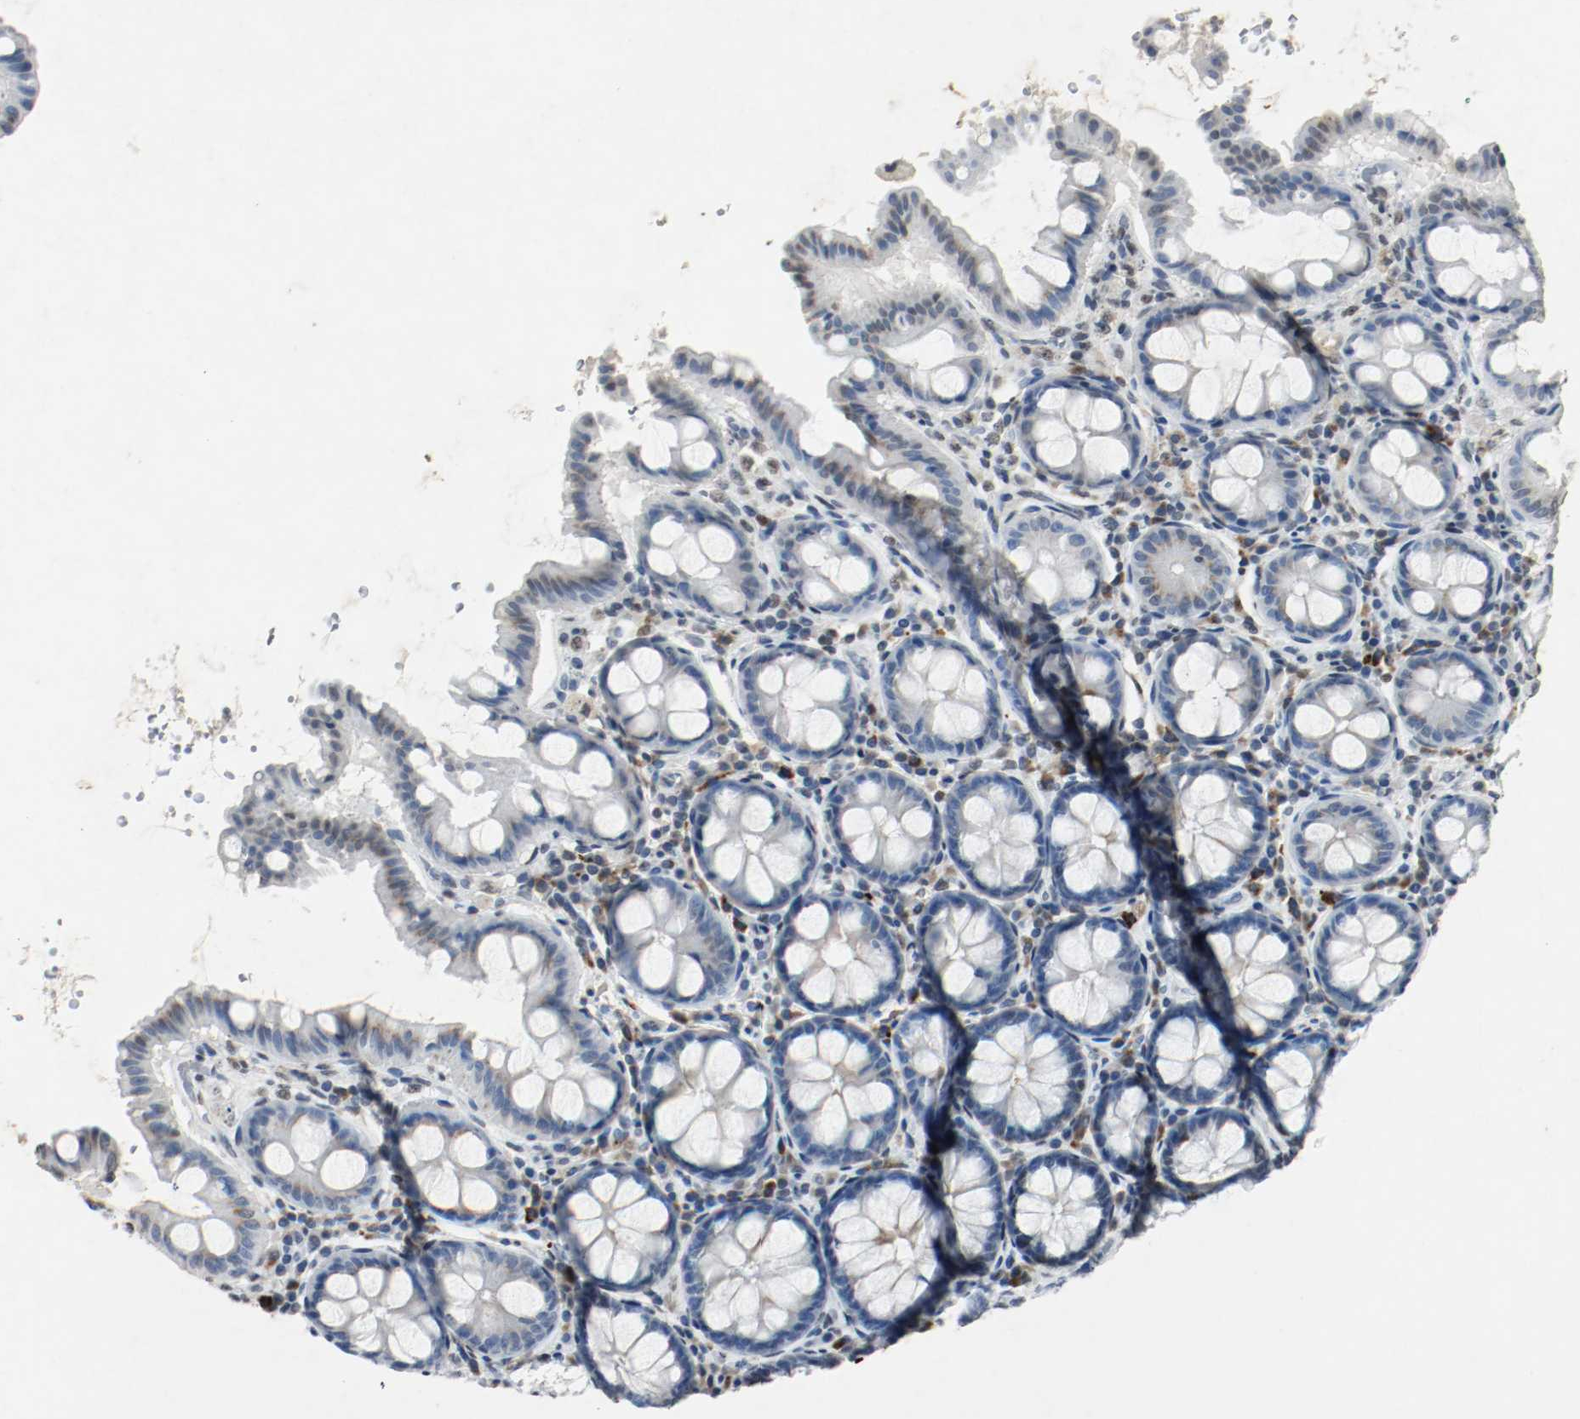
{"staining": {"intensity": "strong", "quantity": "<25%", "location": "nuclear"}, "tissue": "colon", "cell_type": "Glandular cells", "image_type": "normal", "snomed": [{"axis": "morphology", "description": "Normal tissue, NOS"}, {"axis": "topography", "description": "Colon"}], "caption": "Immunohistochemistry (IHC) of benign colon exhibits medium levels of strong nuclear expression in about <25% of glandular cells. Using DAB (brown) and hematoxylin (blue) stains, captured at high magnification using brightfield microscopy.", "gene": "DNMT1", "patient": {"sex": "female", "age": 61}}